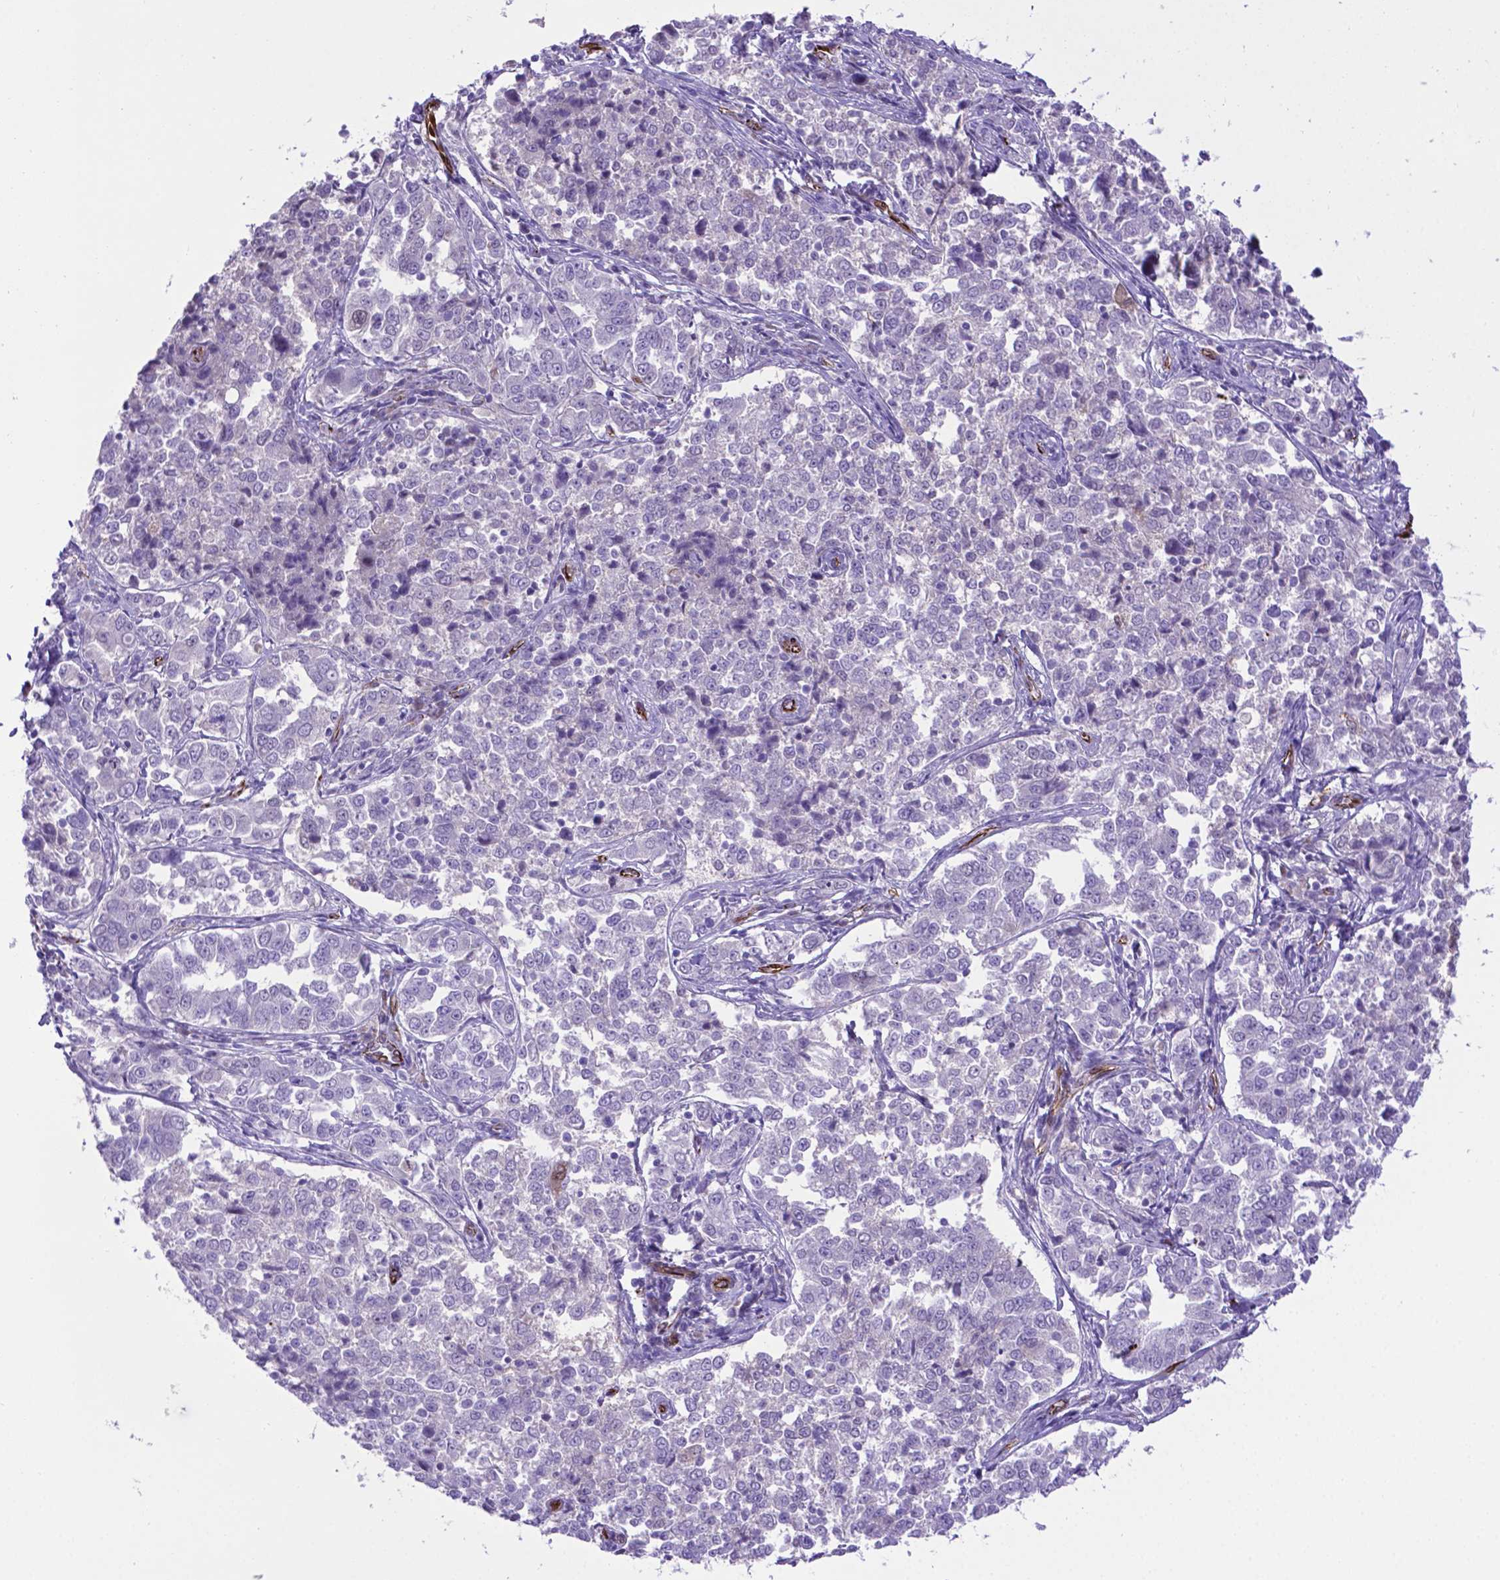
{"staining": {"intensity": "negative", "quantity": "none", "location": "none"}, "tissue": "endometrial cancer", "cell_type": "Tumor cells", "image_type": "cancer", "snomed": [{"axis": "morphology", "description": "Adenocarcinoma, NOS"}, {"axis": "topography", "description": "Endometrium"}], "caption": "Immunohistochemistry of human endometrial cancer (adenocarcinoma) displays no expression in tumor cells. Nuclei are stained in blue.", "gene": "LZTR1", "patient": {"sex": "female", "age": 43}}